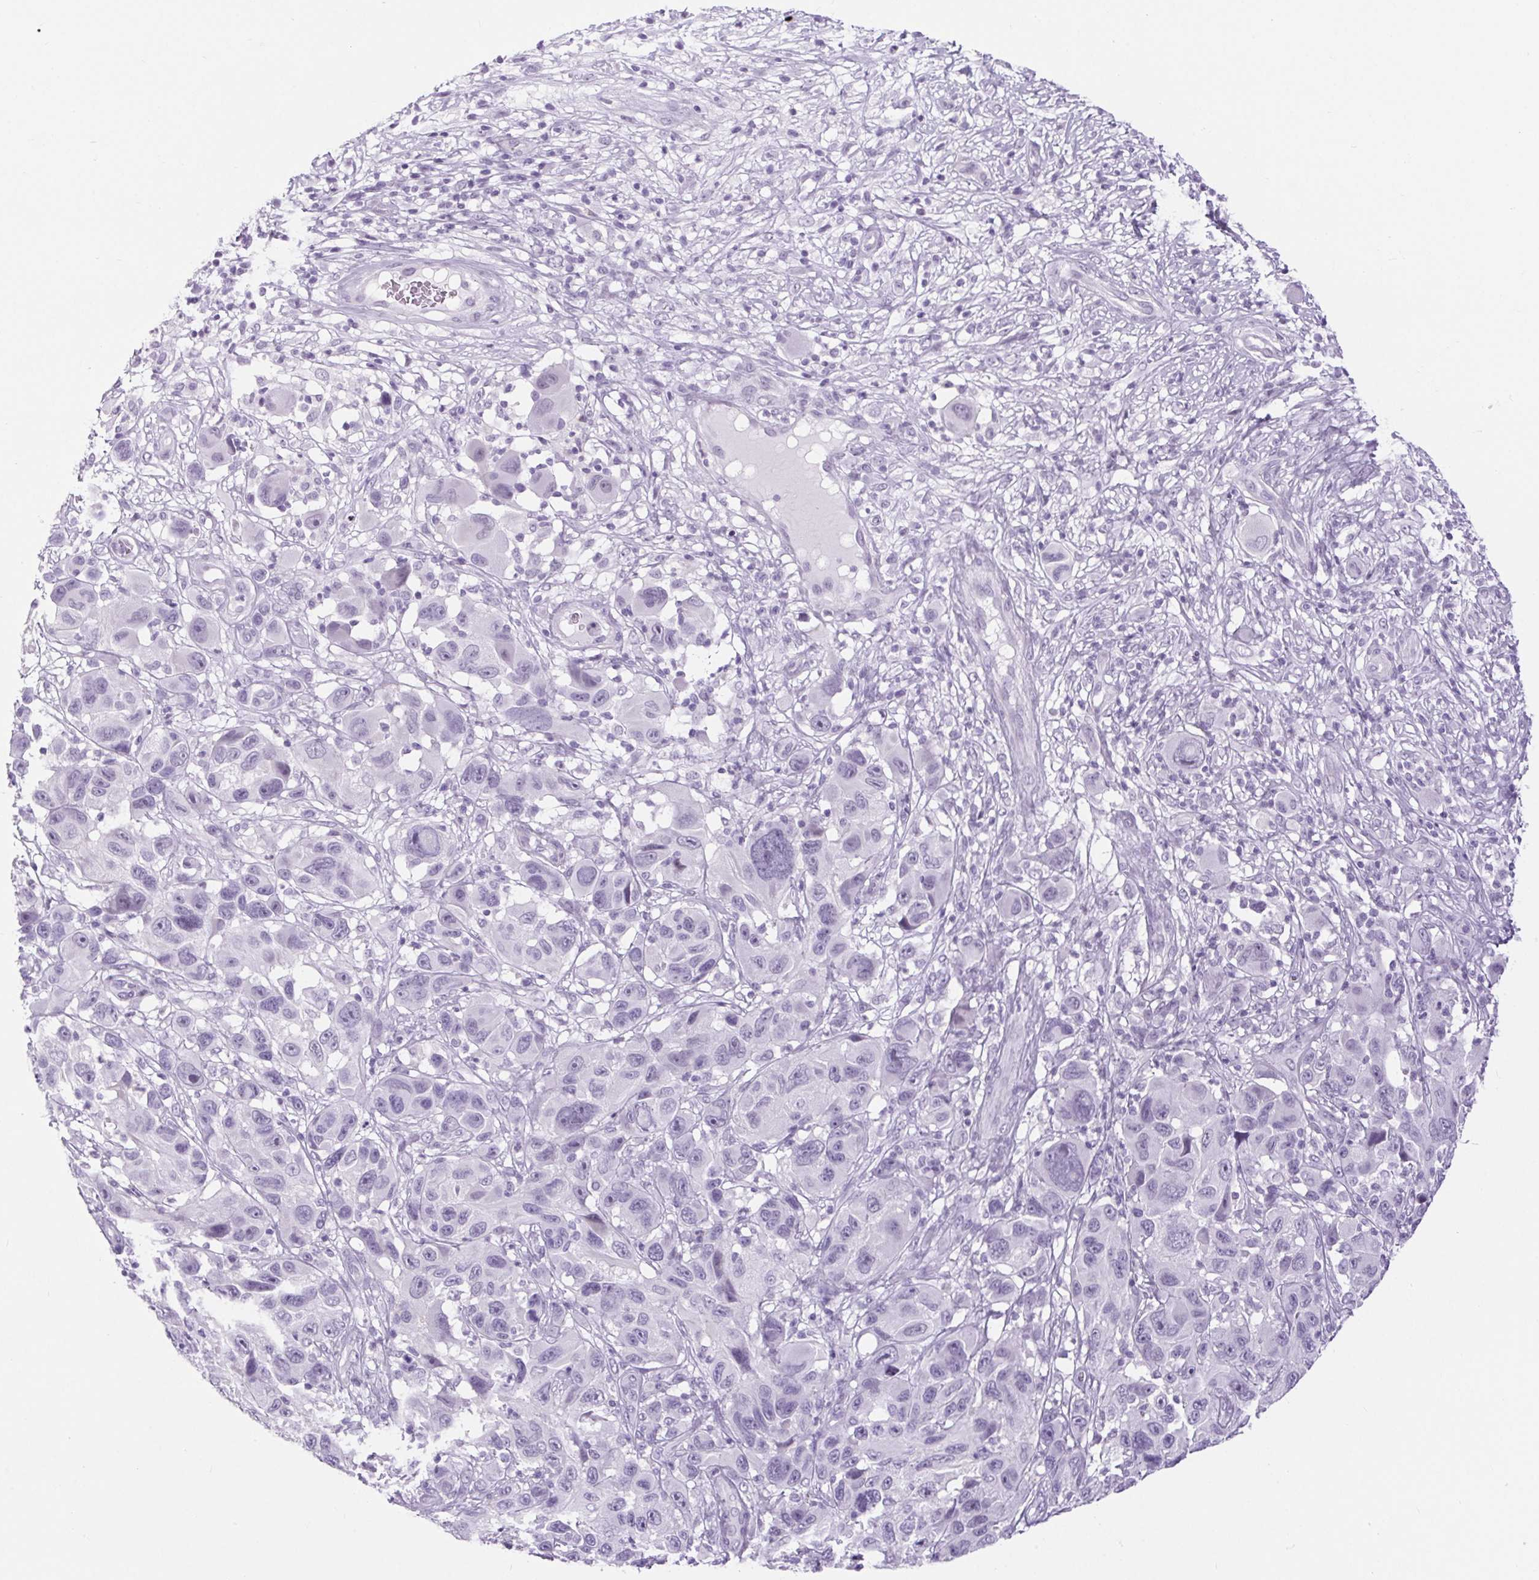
{"staining": {"intensity": "negative", "quantity": "none", "location": "none"}, "tissue": "melanoma", "cell_type": "Tumor cells", "image_type": "cancer", "snomed": [{"axis": "morphology", "description": "Malignant melanoma, NOS"}, {"axis": "topography", "description": "Skin"}], "caption": "Immunohistochemistry image of neoplastic tissue: human malignant melanoma stained with DAB reveals no significant protein expression in tumor cells.", "gene": "BCAS1", "patient": {"sex": "male", "age": 53}}